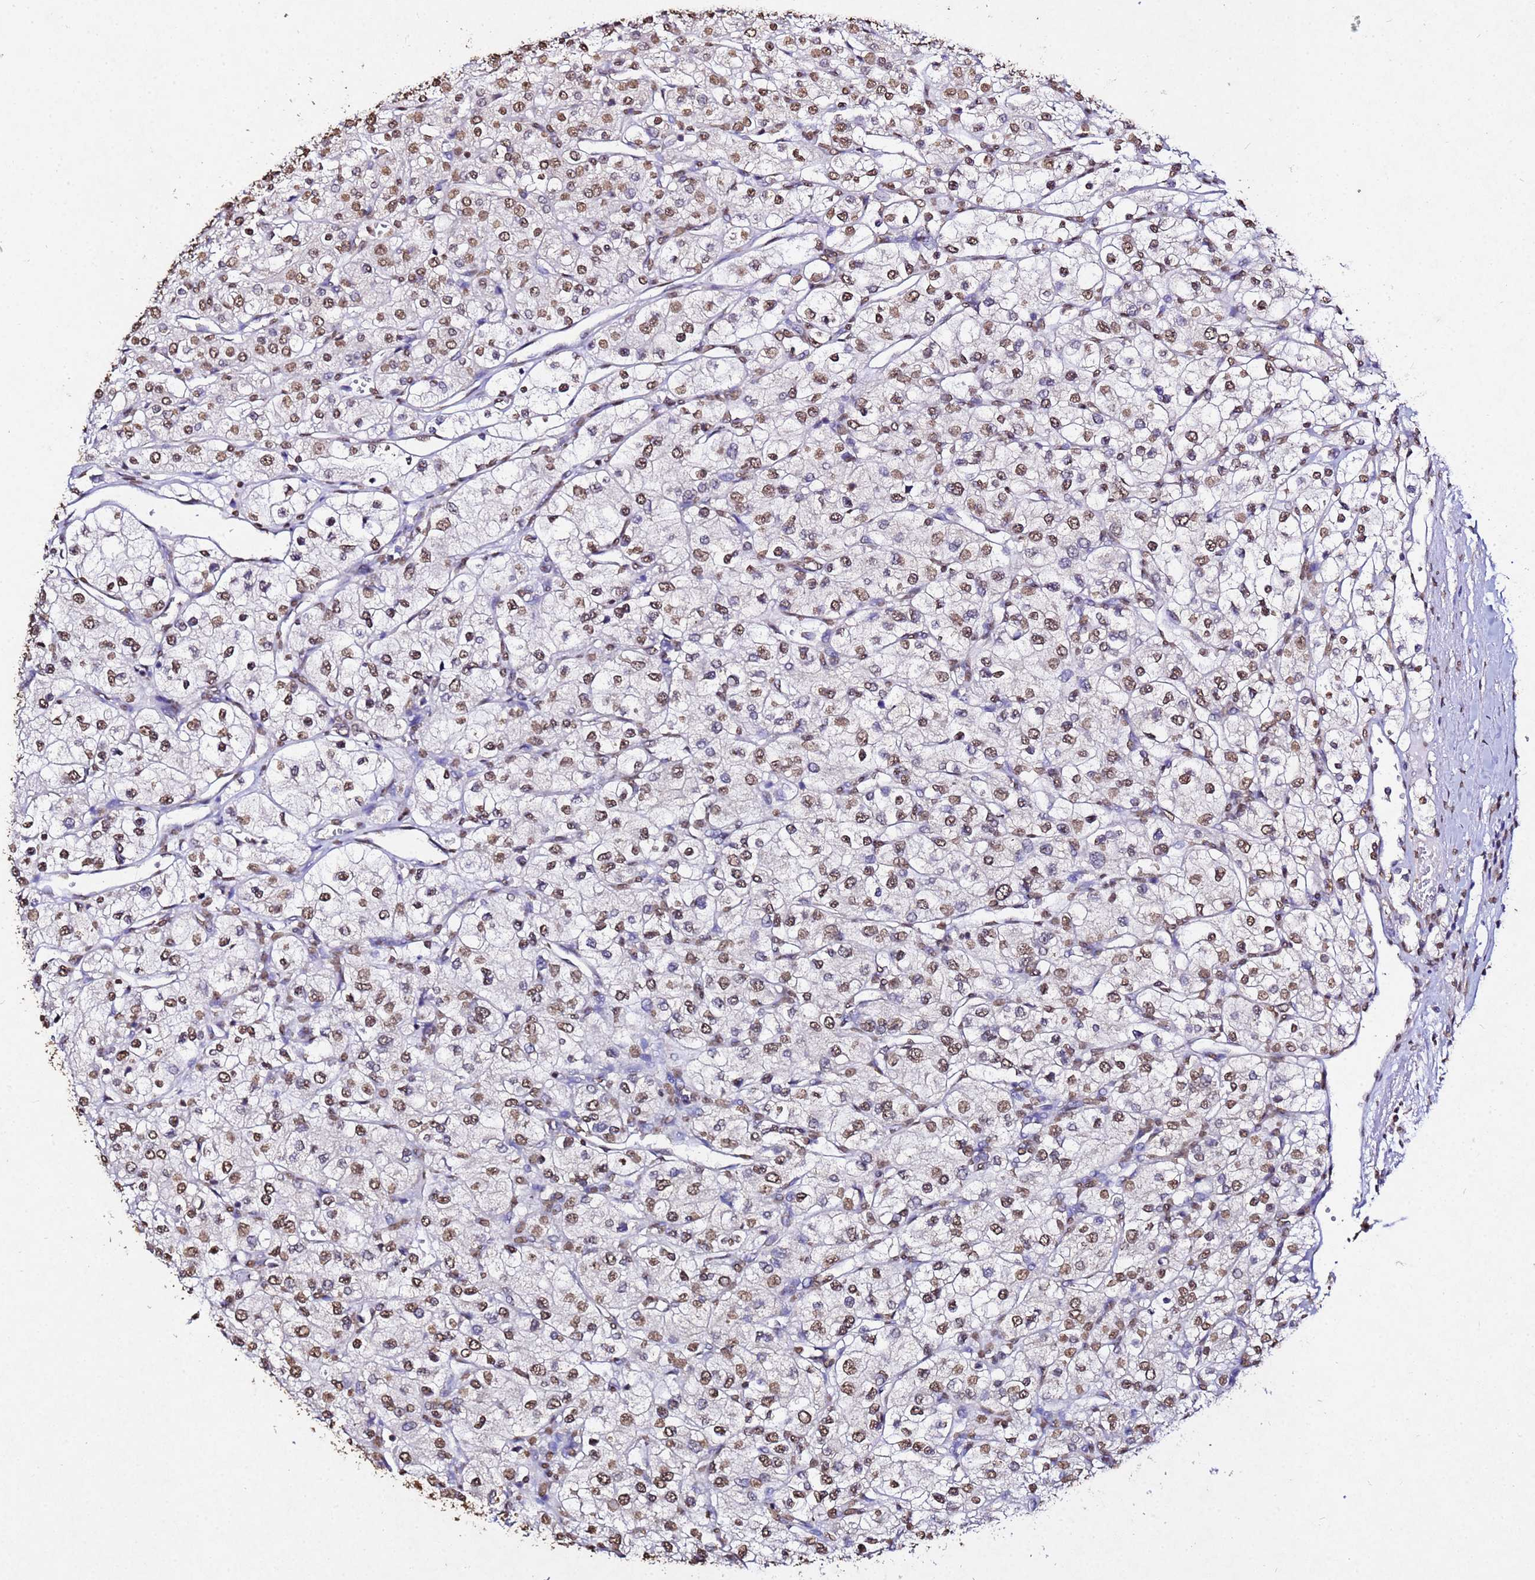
{"staining": {"intensity": "moderate", "quantity": "25%-75%", "location": "nuclear"}, "tissue": "renal cancer", "cell_type": "Tumor cells", "image_type": "cancer", "snomed": [{"axis": "morphology", "description": "Adenocarcinoma, NOS"}, {"axis": "topography", "description": "Kidney"}], "caption": "IHC (DAB (3,3'-diaminobenzidine)) staining of adenocarcinoma (renal) reveals moderate nuclear protein positivity in about 25%-75% of tumor cells.", "gene": "MYOCD", "patient": {"sex": "male", "age": 80}}